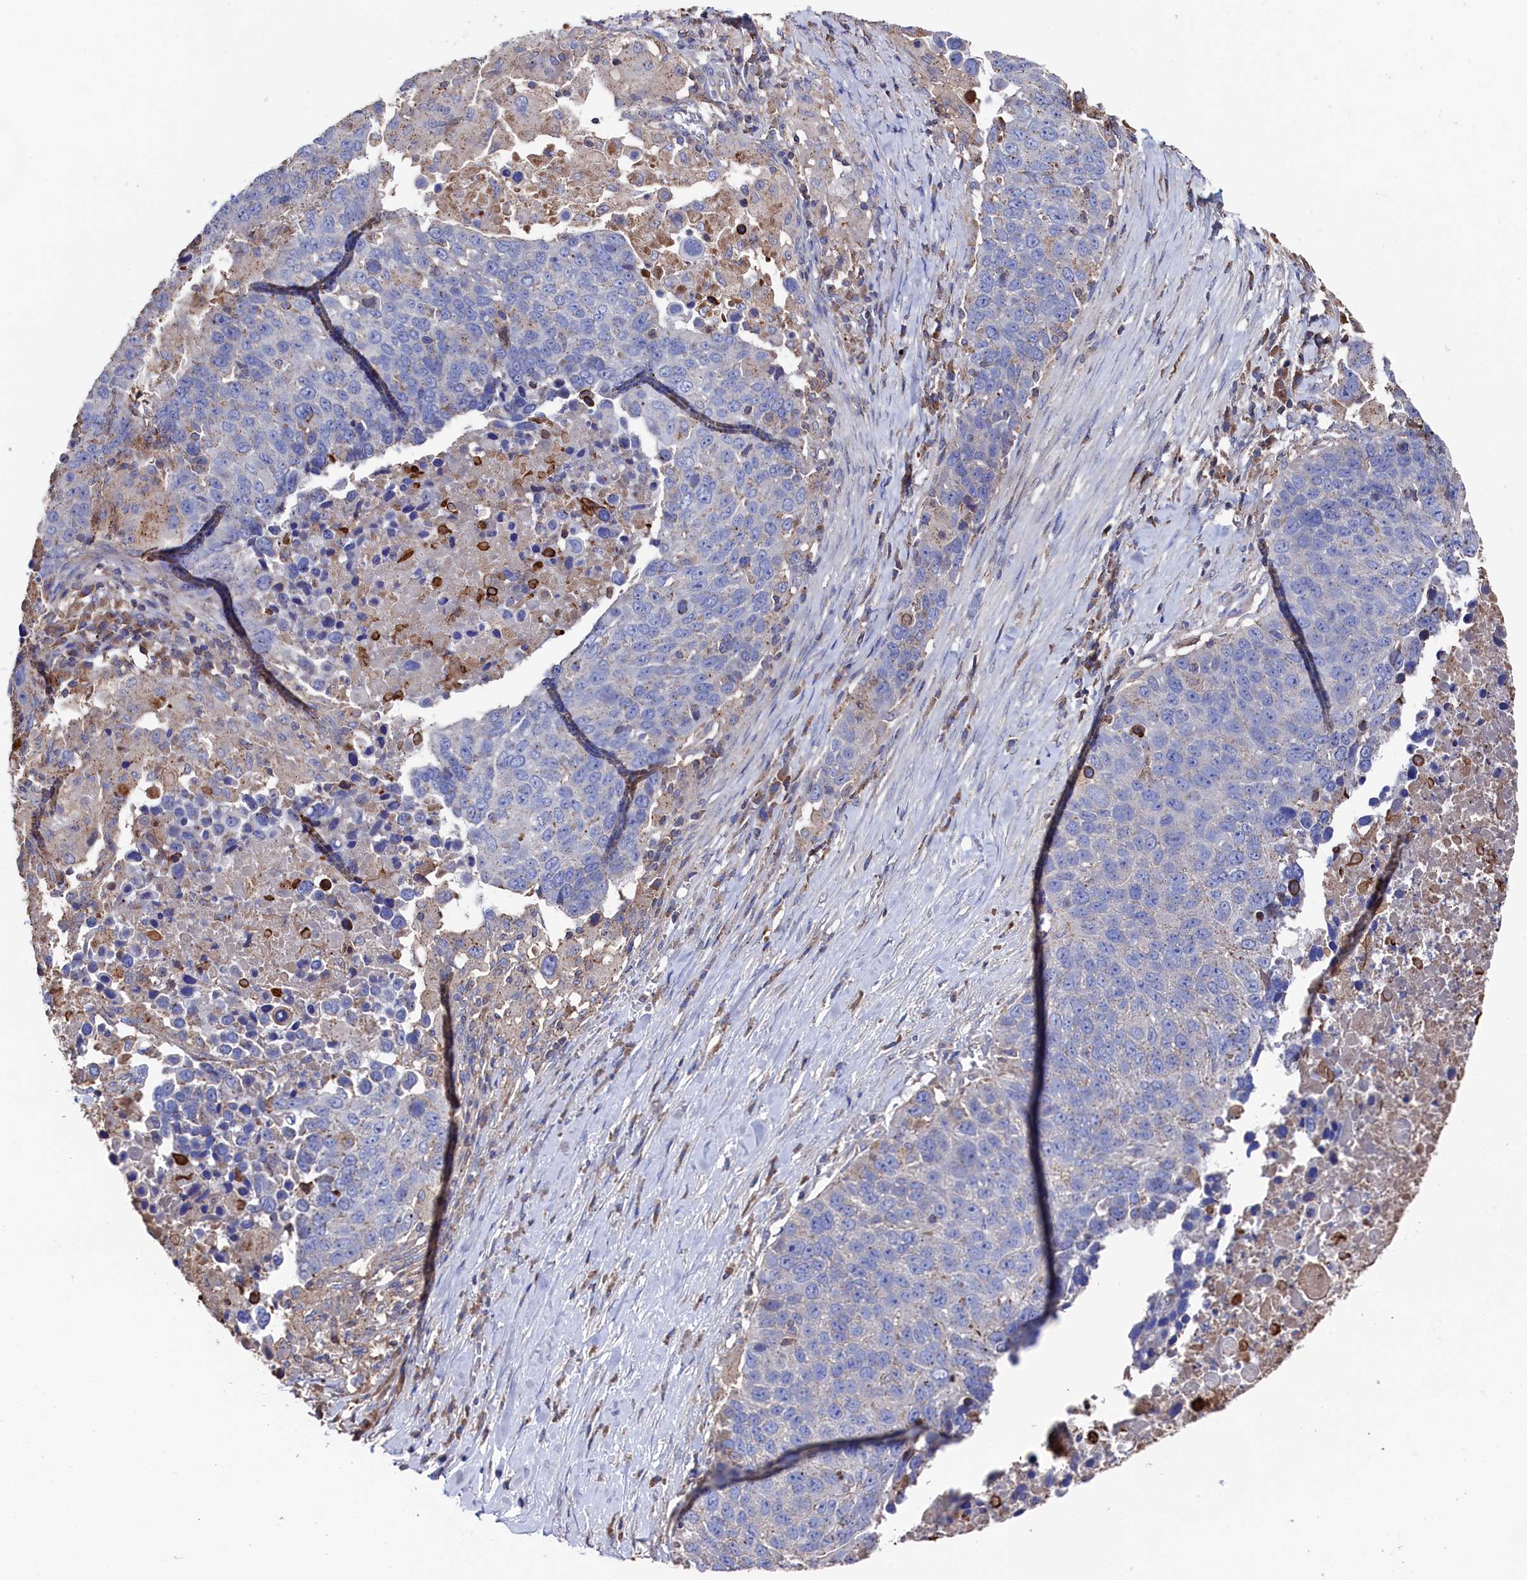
{"staining": {"intensity": "negative", "quantity": "none", "location": "none"}, "tissue": "lung cancer", "cell_type": "Tumor cells", "image_type": "cancer", "snomed": [{"axis": "morphology", "description": "Normal tissue, NOS"}, {"axis": "morphology", "description": "Squamous cell carcinoma, NOS"}, {"axis": "topography", "description": "Lymph node"}, {"axis": "topography", "description": "Lung"}], "caption": "Immunohistochemistry histopathology image of neoplastic tissue: lung squamous cell carcinoma stained with DAB displays no significant protein staining in tumor cells. (Immunohistochemistry (ihc), brightfield microscopy, high magnification).", "gene": "TK2", "patient": {"sex": "male", "age": 66}}